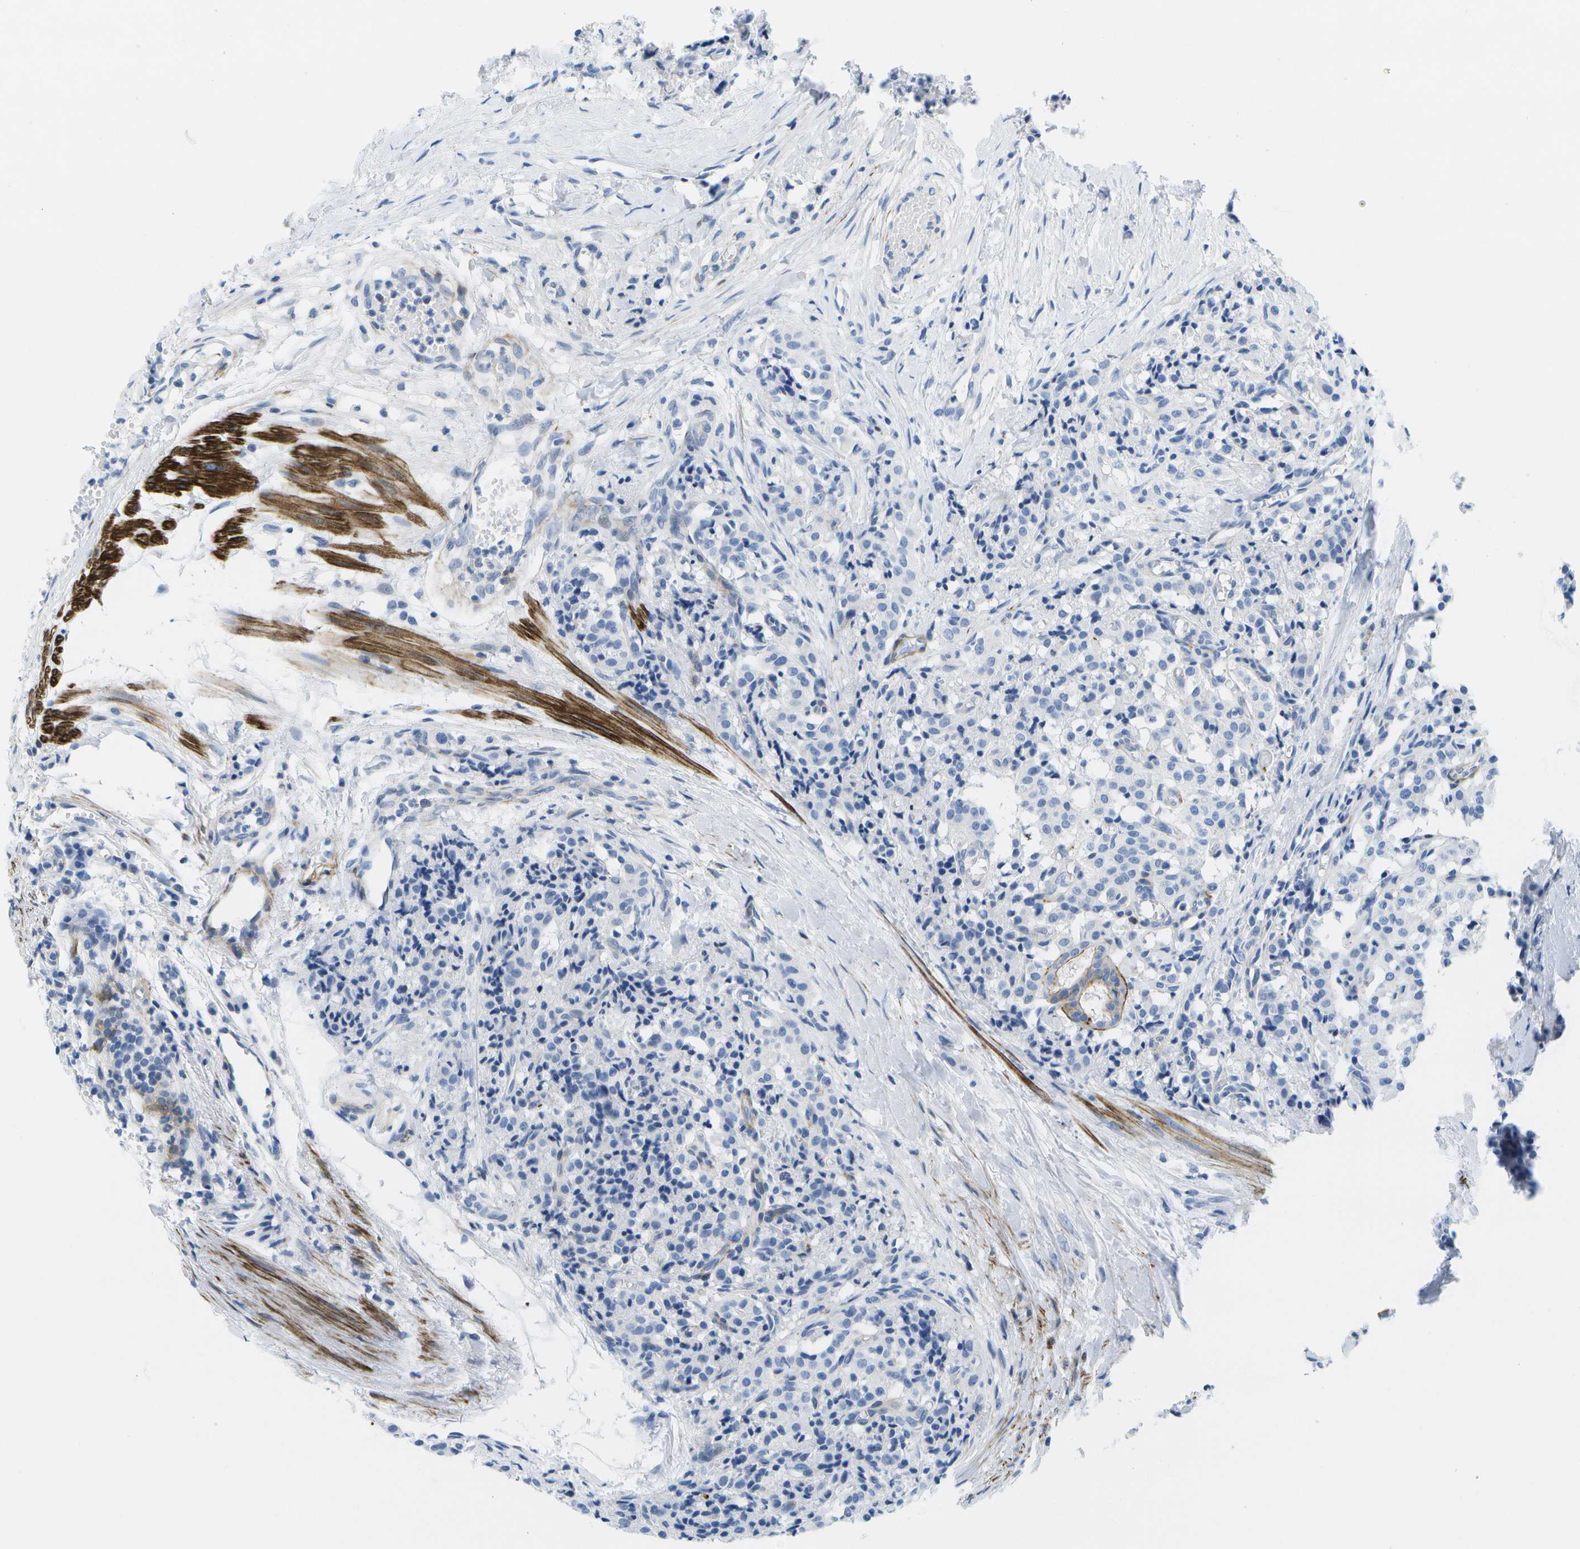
{"staining": {"intensity": "negative", "quantity": "none", "location": "none"}, "tissue": "carcinoid", "cell_type": "Tumor cells", "image_type": "cancer", "snomed": [{"axis": "morphology", "description": "Carcinoid, malignant, NOS"}, {"axis": "topography", "description": "Lung"}], "caption": "IHC of human carcinoid (malignant) demonstrates no staining in tumor cells. The staining was performed using DAB to visualize the protein expression in brown, while the nuclei were stained in blue with hematoxylin (Magnification: 20x).", "gene": "ADGRG6", "patient": {"sex": "male", "age": 30}}